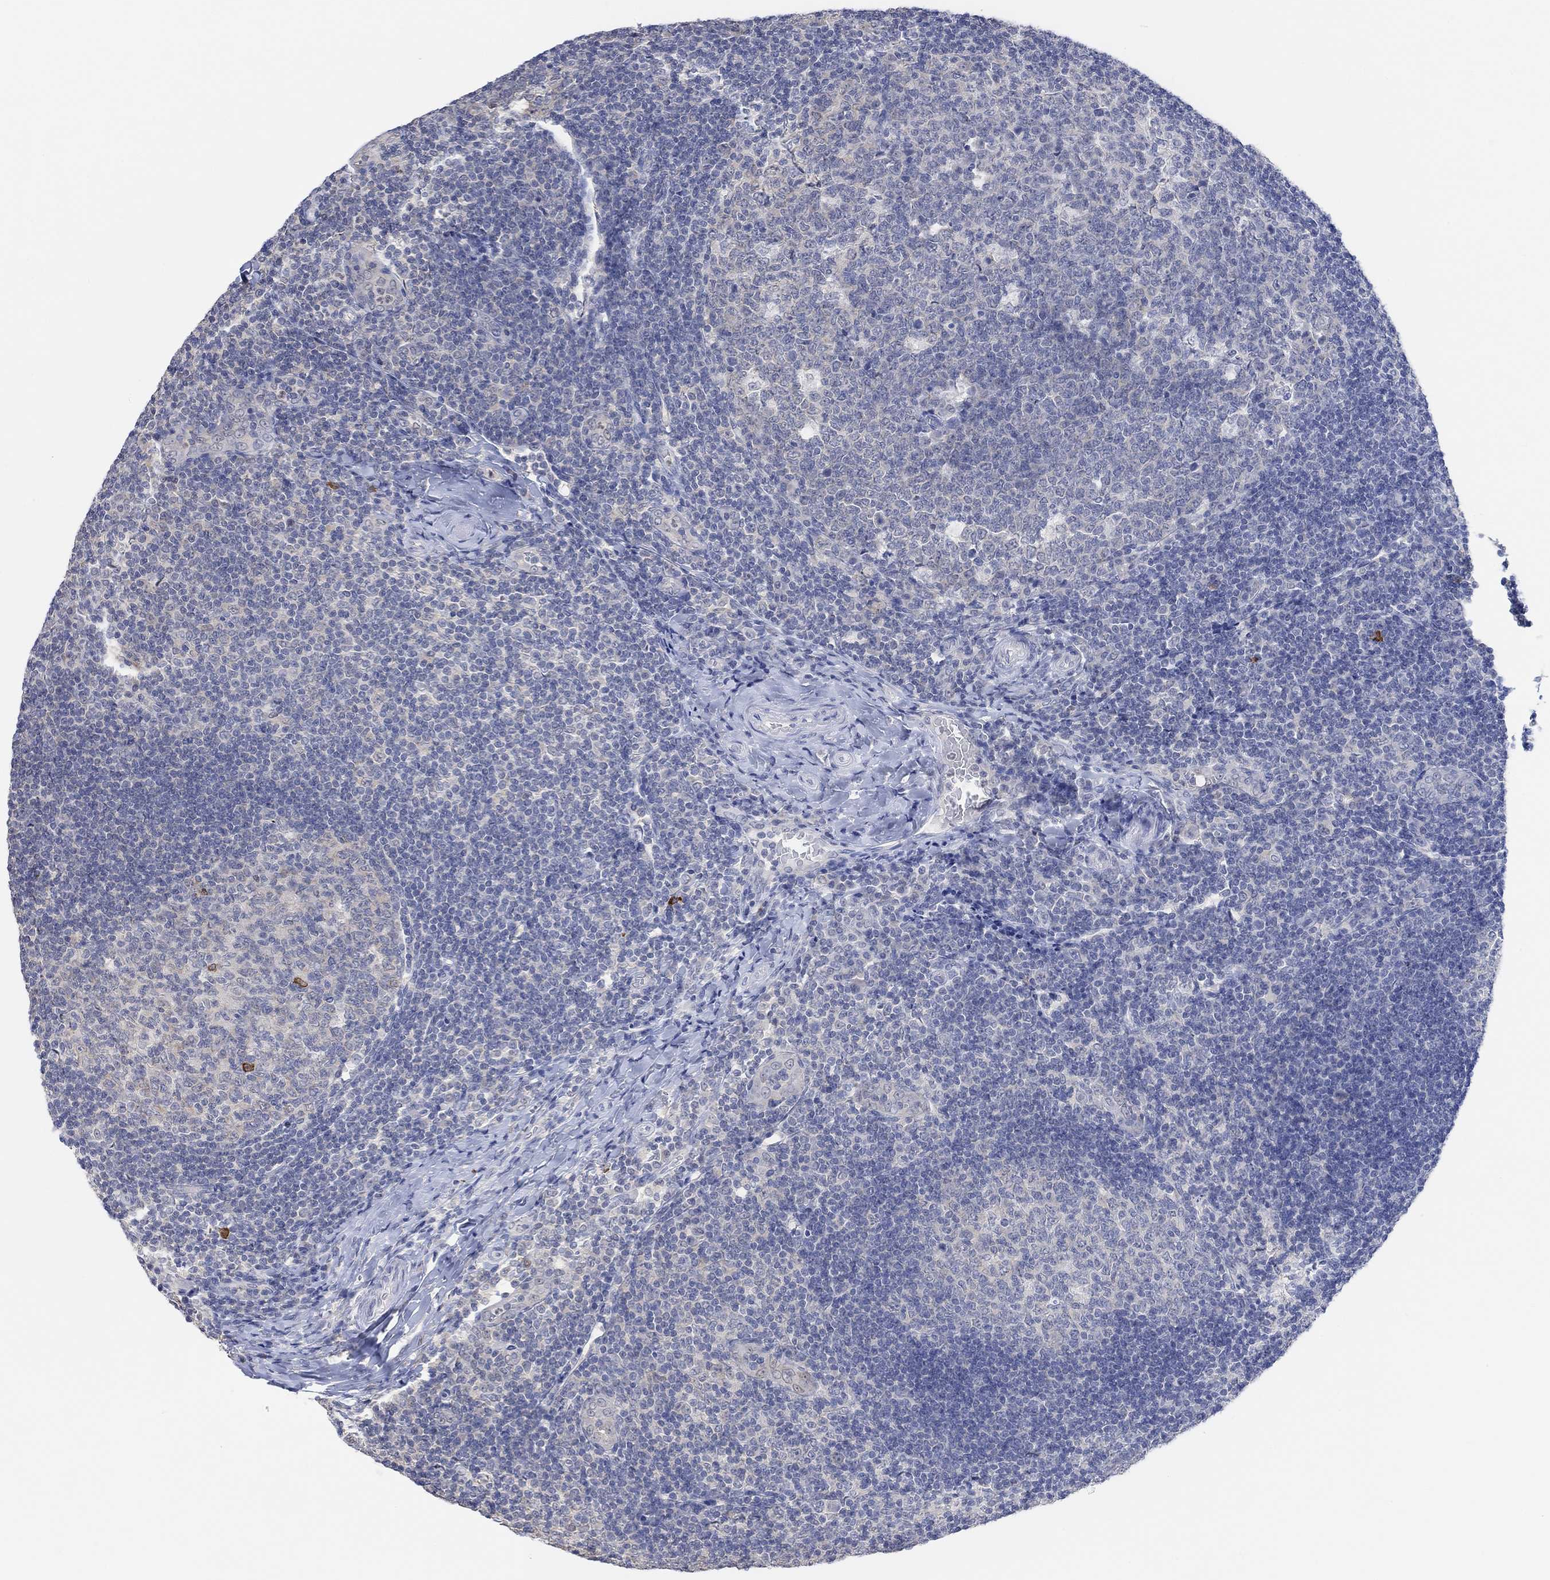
{"staining": {"intensity": "negative", "quantity": "none", "location": "none"}, "tissue": "tonsil", "cell_type": "Germinal center cells", "image_type": "normal", "snomed": [{"axis": "morphology", "description": "Normal tissue, NOS"}, {"axis": "topography", "description": "Tonsil"}], "caption": "An immunohistochemistry (IHC) image of normal tonsil is shown. There is no staining in germinal center cells of tonsil. (Brightfield microscopy of DAB immunohistochemistry at high magnification).", "gene": "MUC1", "patient": {"sex": "male", "age": 17}}